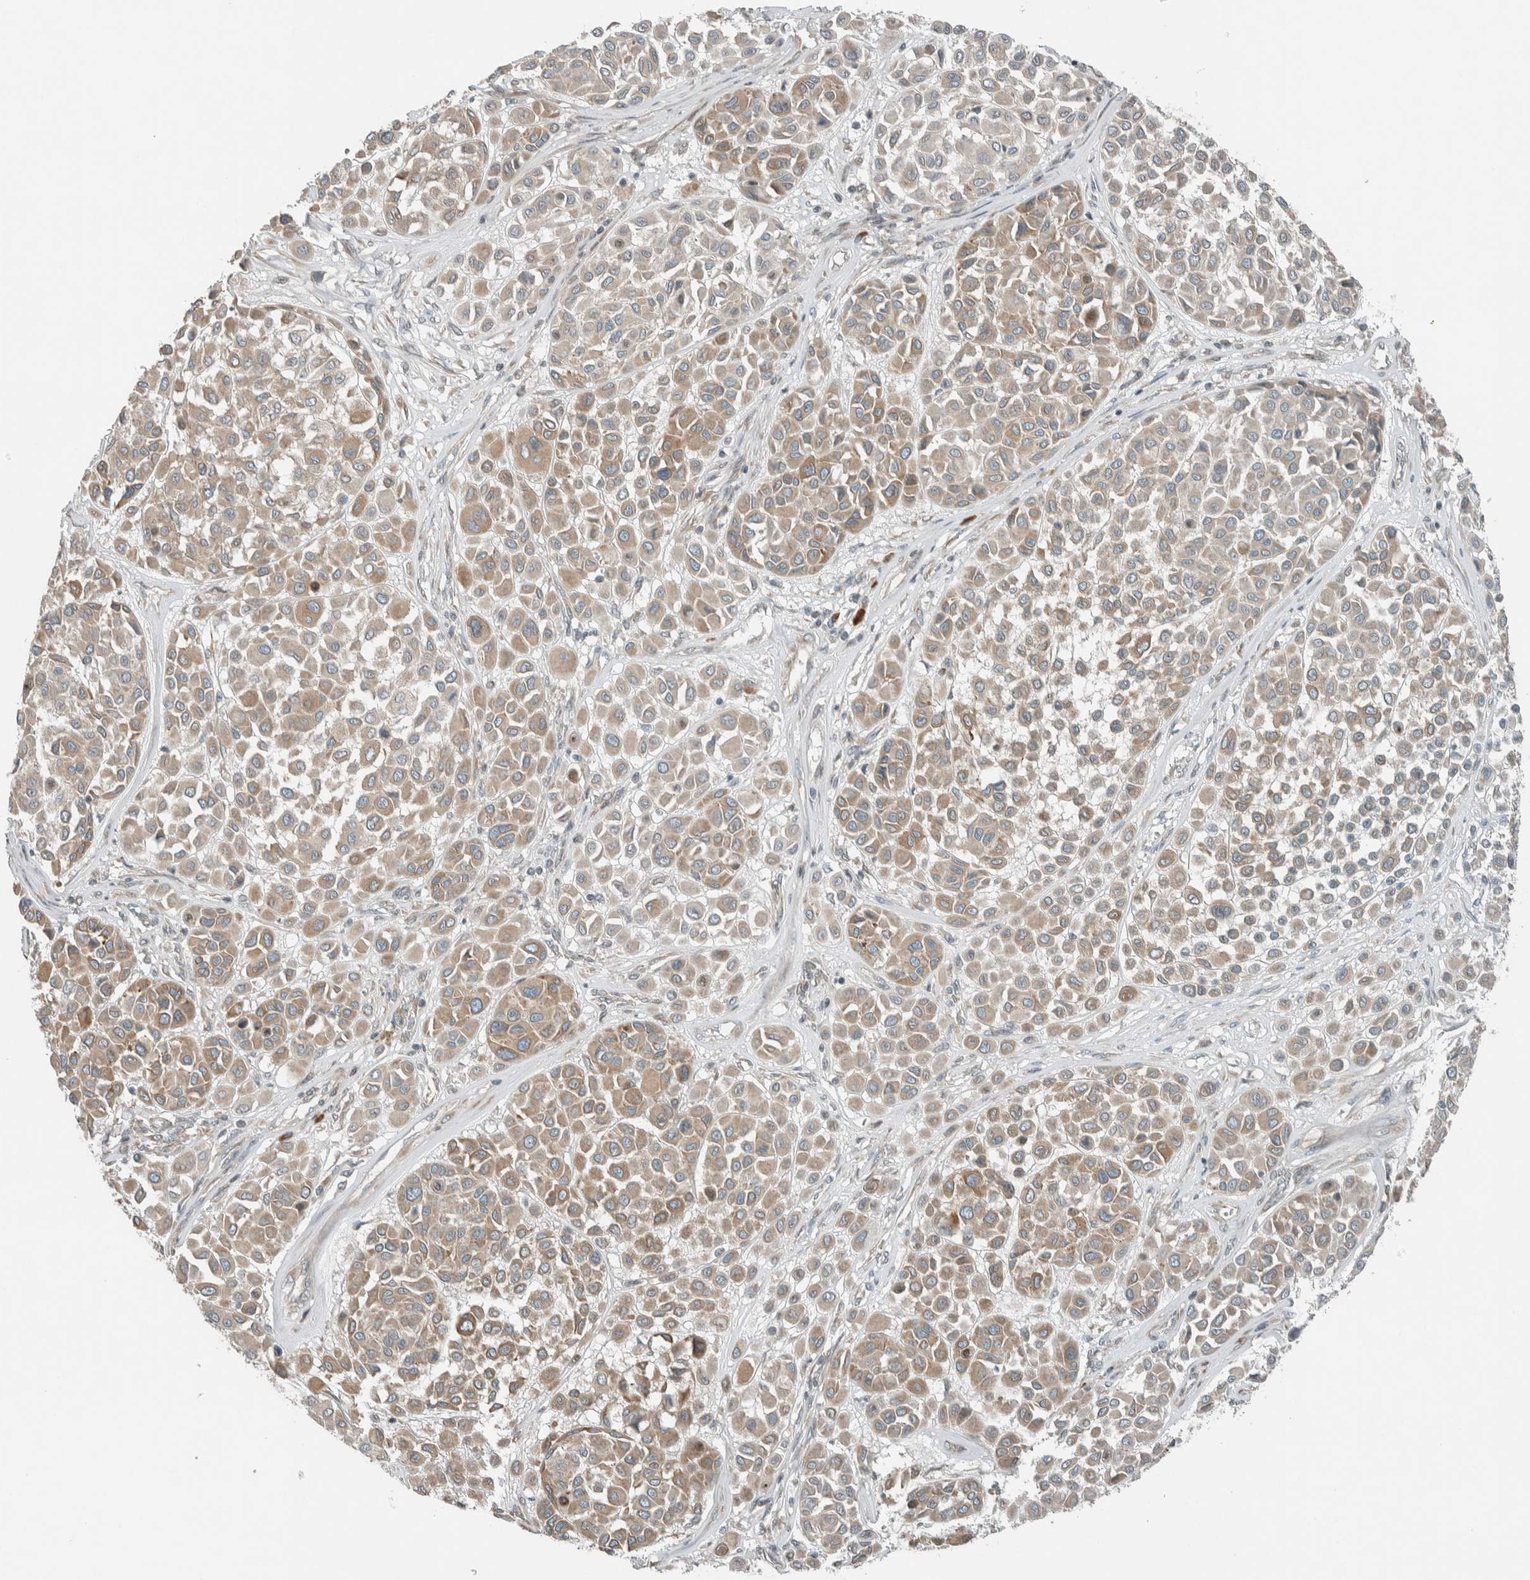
{"staining": {"intensity": "weak", "quantity": ">75%", "location": "cytoplasmic/membranous"}, "tissue": "melanoma", "cell_type": "Tumor cells", "image_type": "cancer", "snomed": [{"axis": "morphology", "description": "Malignant melanoma, Metastatic site"}, {"axis": "topography", "description": "Soft tissue"}], "caption": "A brown stain shows weak cytoplasmic/membranous positivity of a protein in human malignant melanoma (metastatic site) tumor cells.", "gene": "SEL1L", "patient": {"sex": "male", "age": 41}}